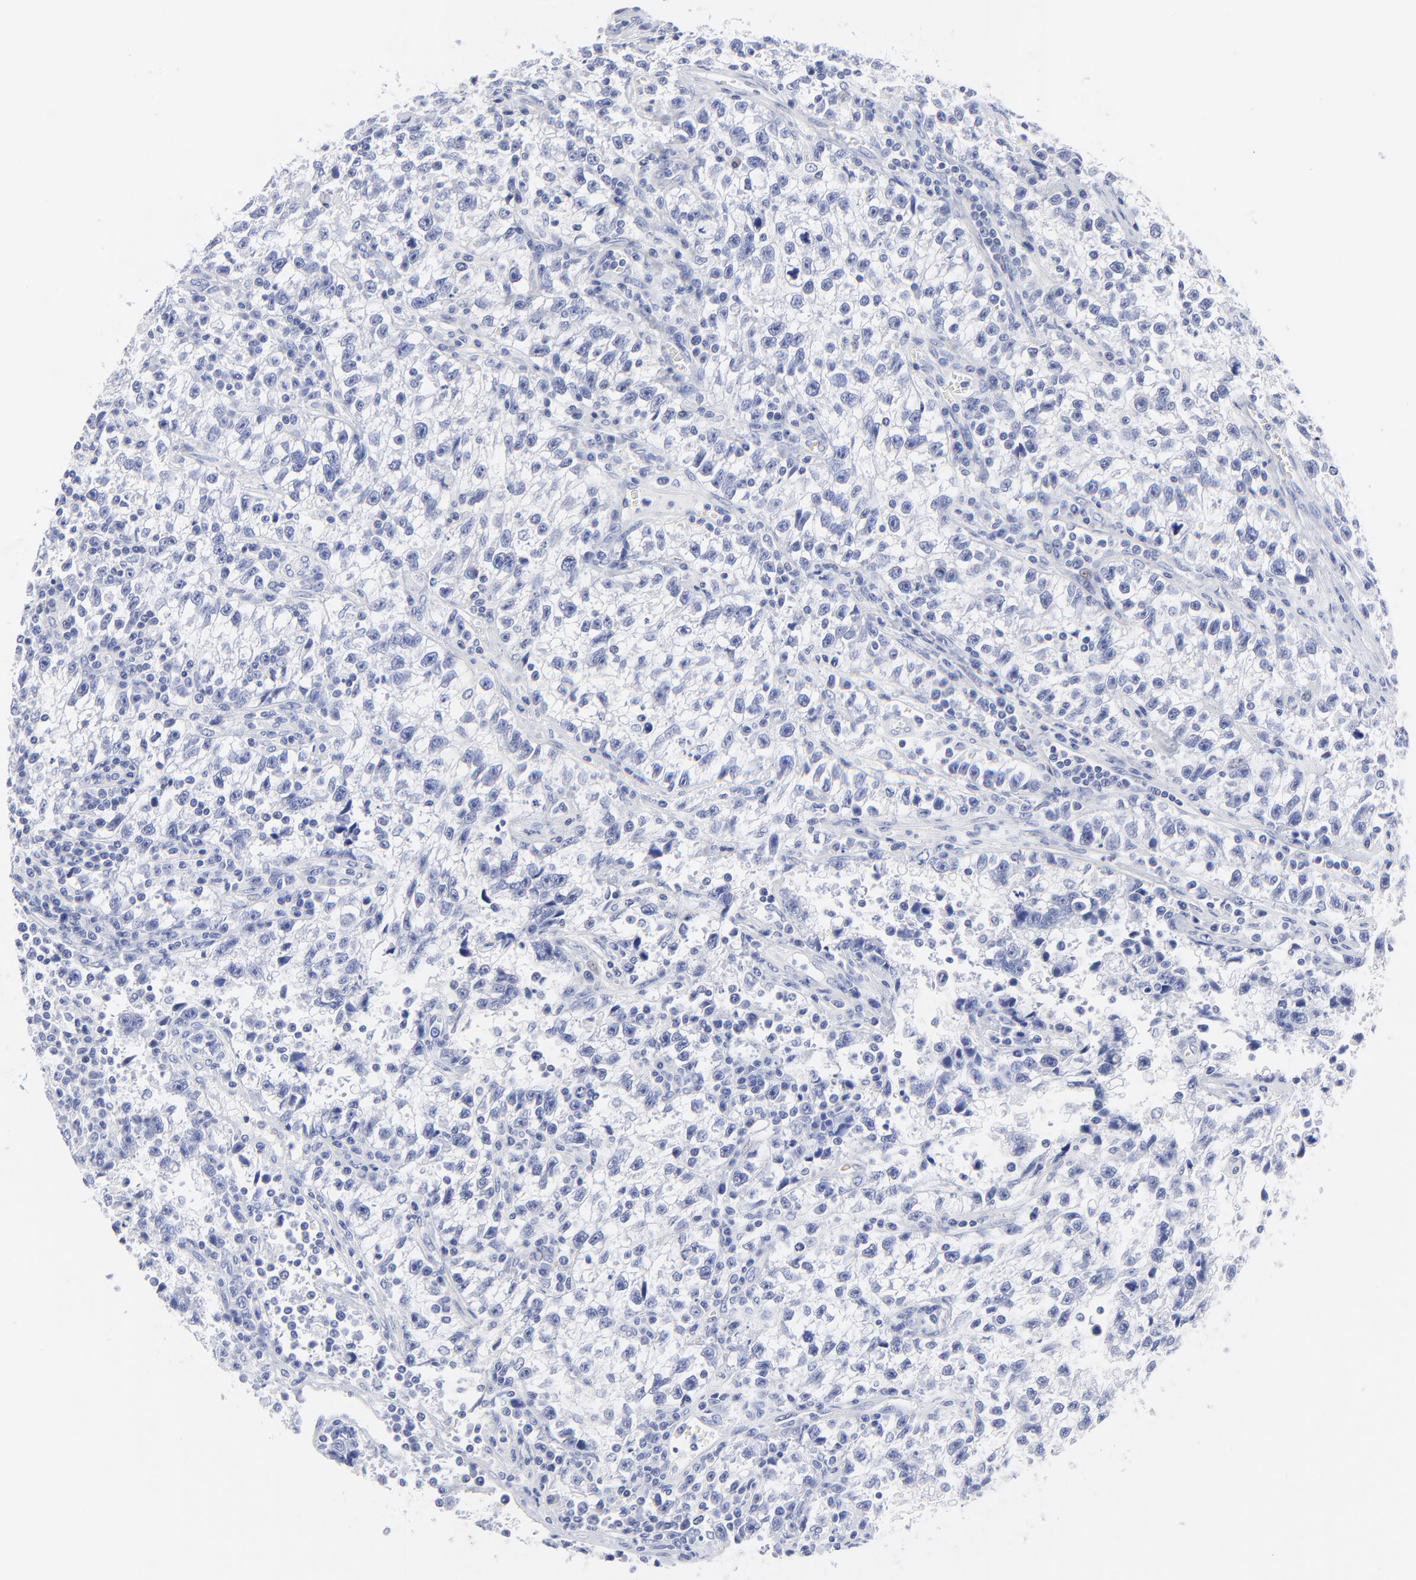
{"staining": {"intensity": "negative", "quantity": "none", "location": "none"}, "tissue": "testis cancer", "cell_type": "Tumor cells", "image_type": "cancer", "snomed": [{"axis": "morphology", "description": "Seminoma, NOS"}, {"axis": "topography", "description": "Testis"}], "caption": "DAB immunohistochemical staining of testis seminoma displays no significant expression in tumor cells.", "gene": "PSD3", "patient": {"sex": "male", "age": 38}}